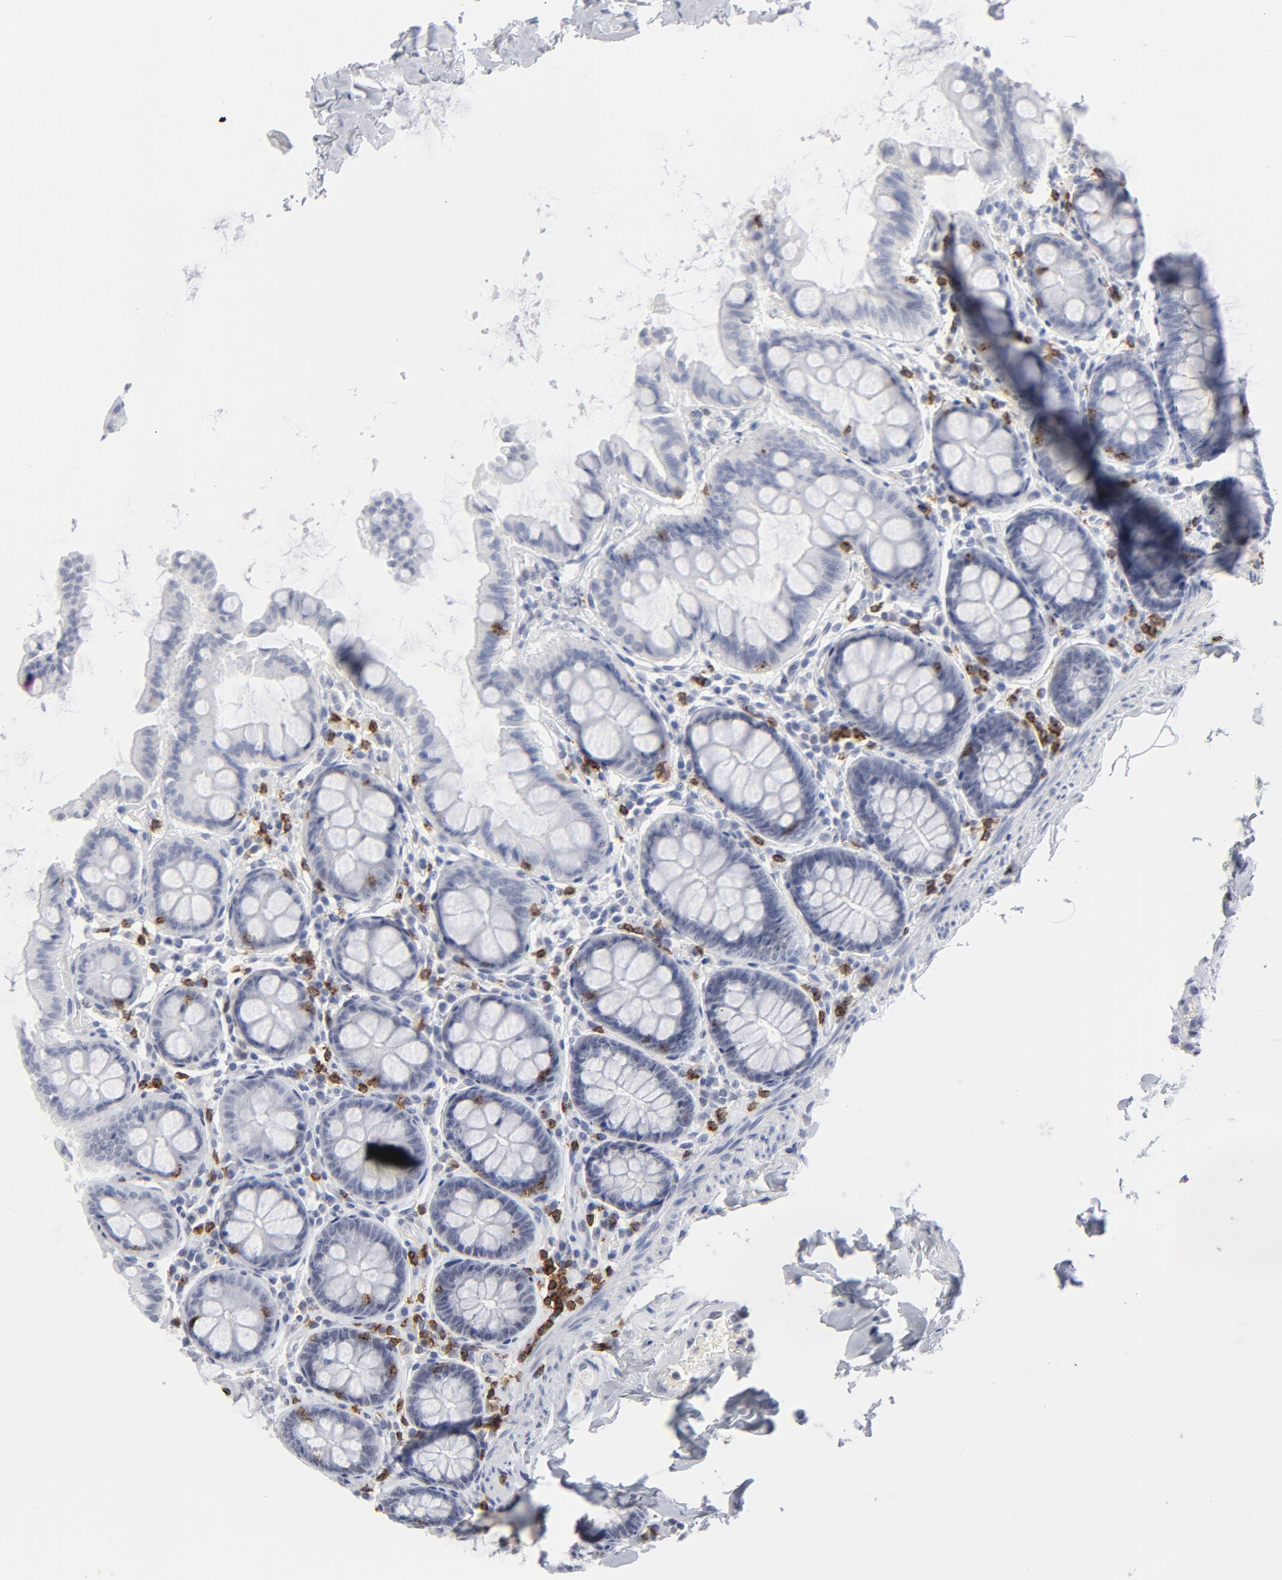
{"staining": {"intensity": "negative", "quantity": "none", "location": "none"}, "tissue": "colon", "cell_type": "Endothelial cells", "image_type": "normal", "snomed": [{"axis": "morphology", "description": "Normal tissue, NOS"}, {"axis": "topography", "description": "Colon"}], "caption": "Endothelial cells show no significant protein positivity in benign colon.", "gene": "CD2", "patient": {"sex": "female", "age": 61}}